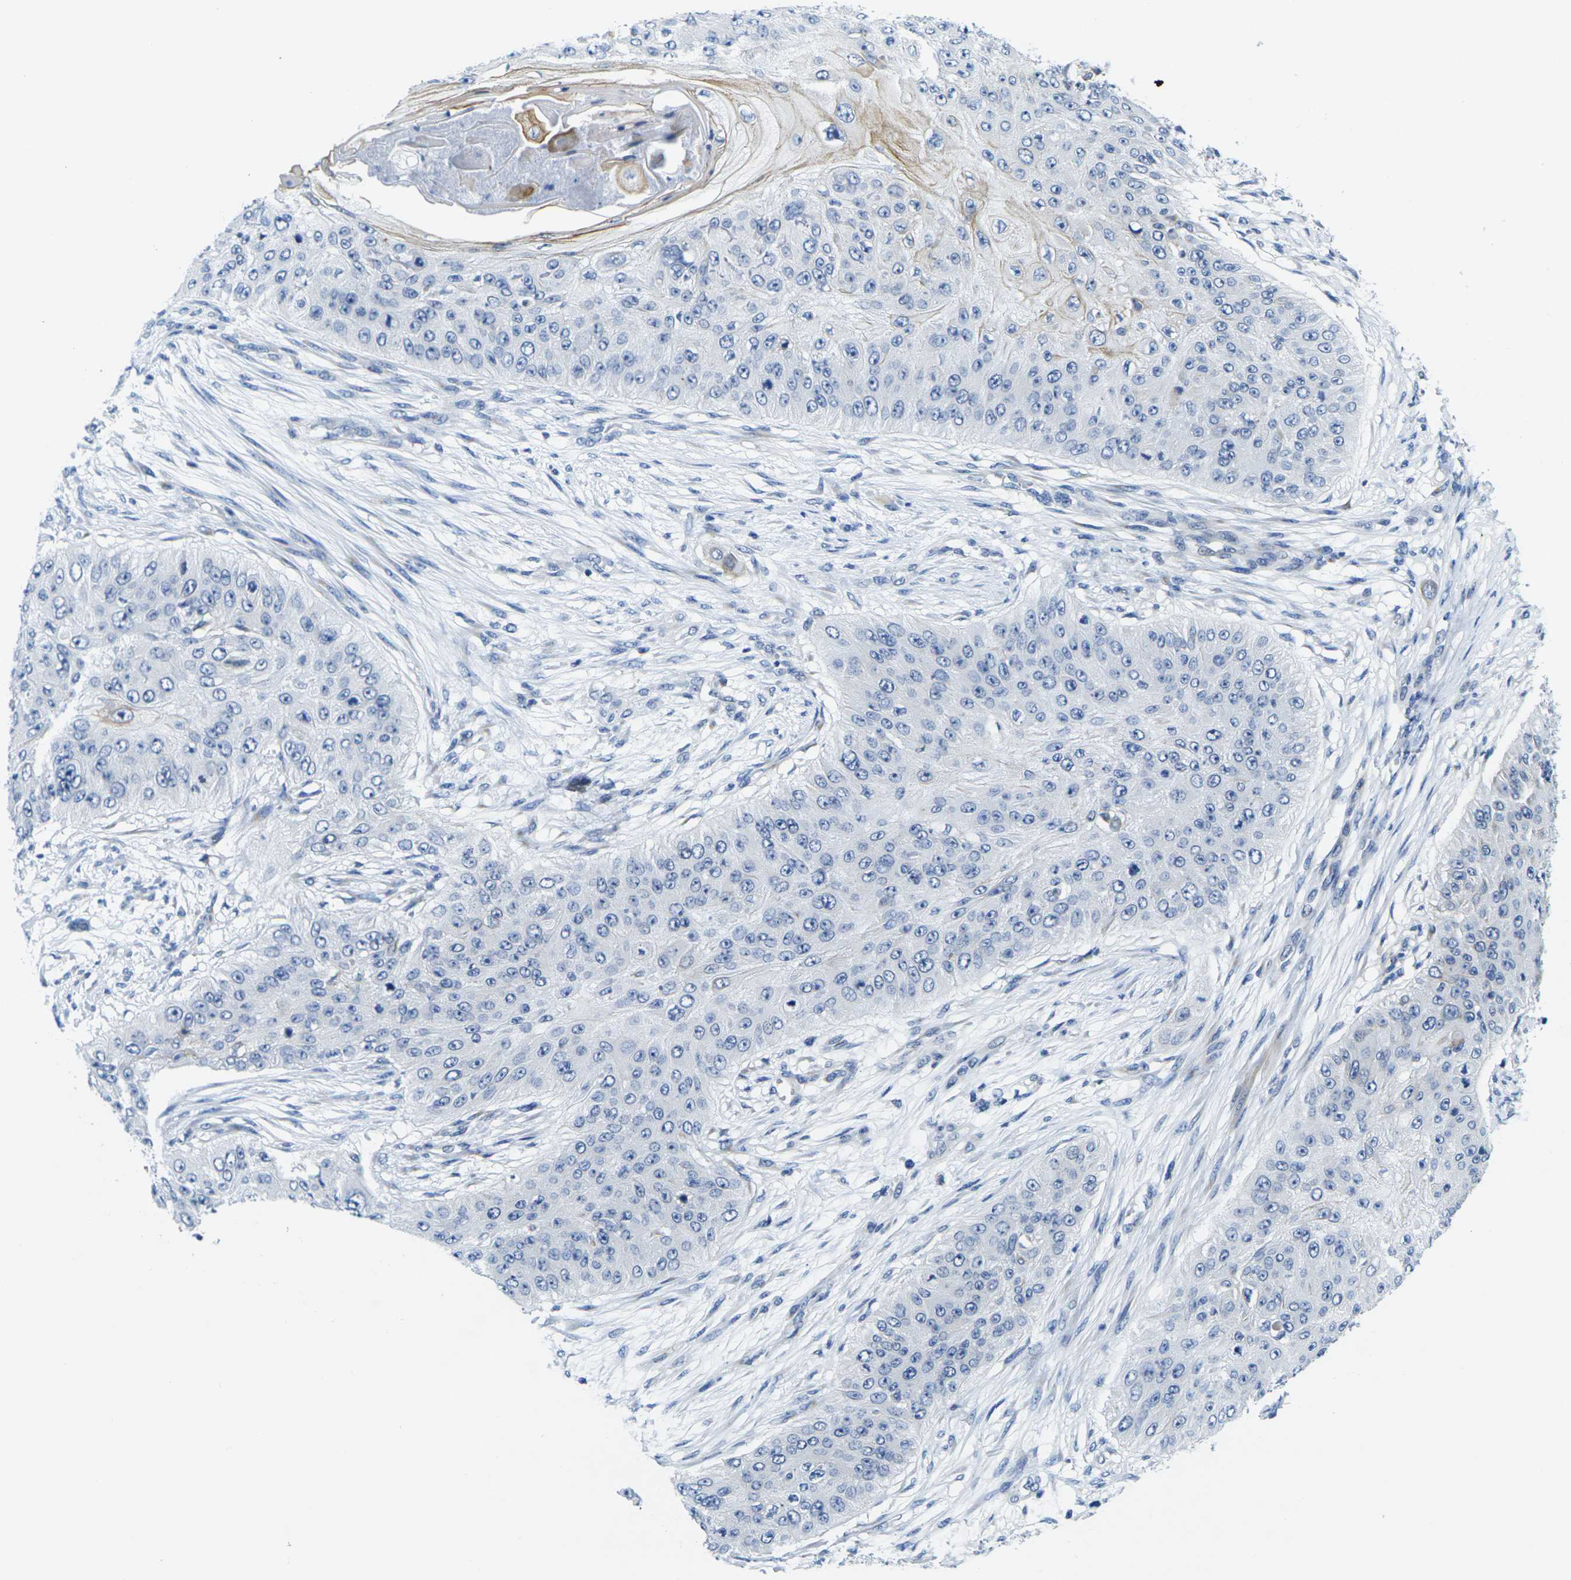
{"staining": {"intensity": "negative", "quantity": "none", "location": "none"}, "tissue": "skin cancer", "cell_type": "Tumor cells", "image_type": "cancer", "snomed": [{"axis": "morphology", "description": "Squamous cell carcinoma, NOS"}, {"axis": "topography", "description": "Skin"}], "caption": "A high-resolution micrograph shows immunohistochemistry (IHC) staining of squamous cell carcinoma (skin), which exhibits no significant positivity in tumor cells.", "gene": "CRK", "patient": {"sex": "female", "age": 80}}